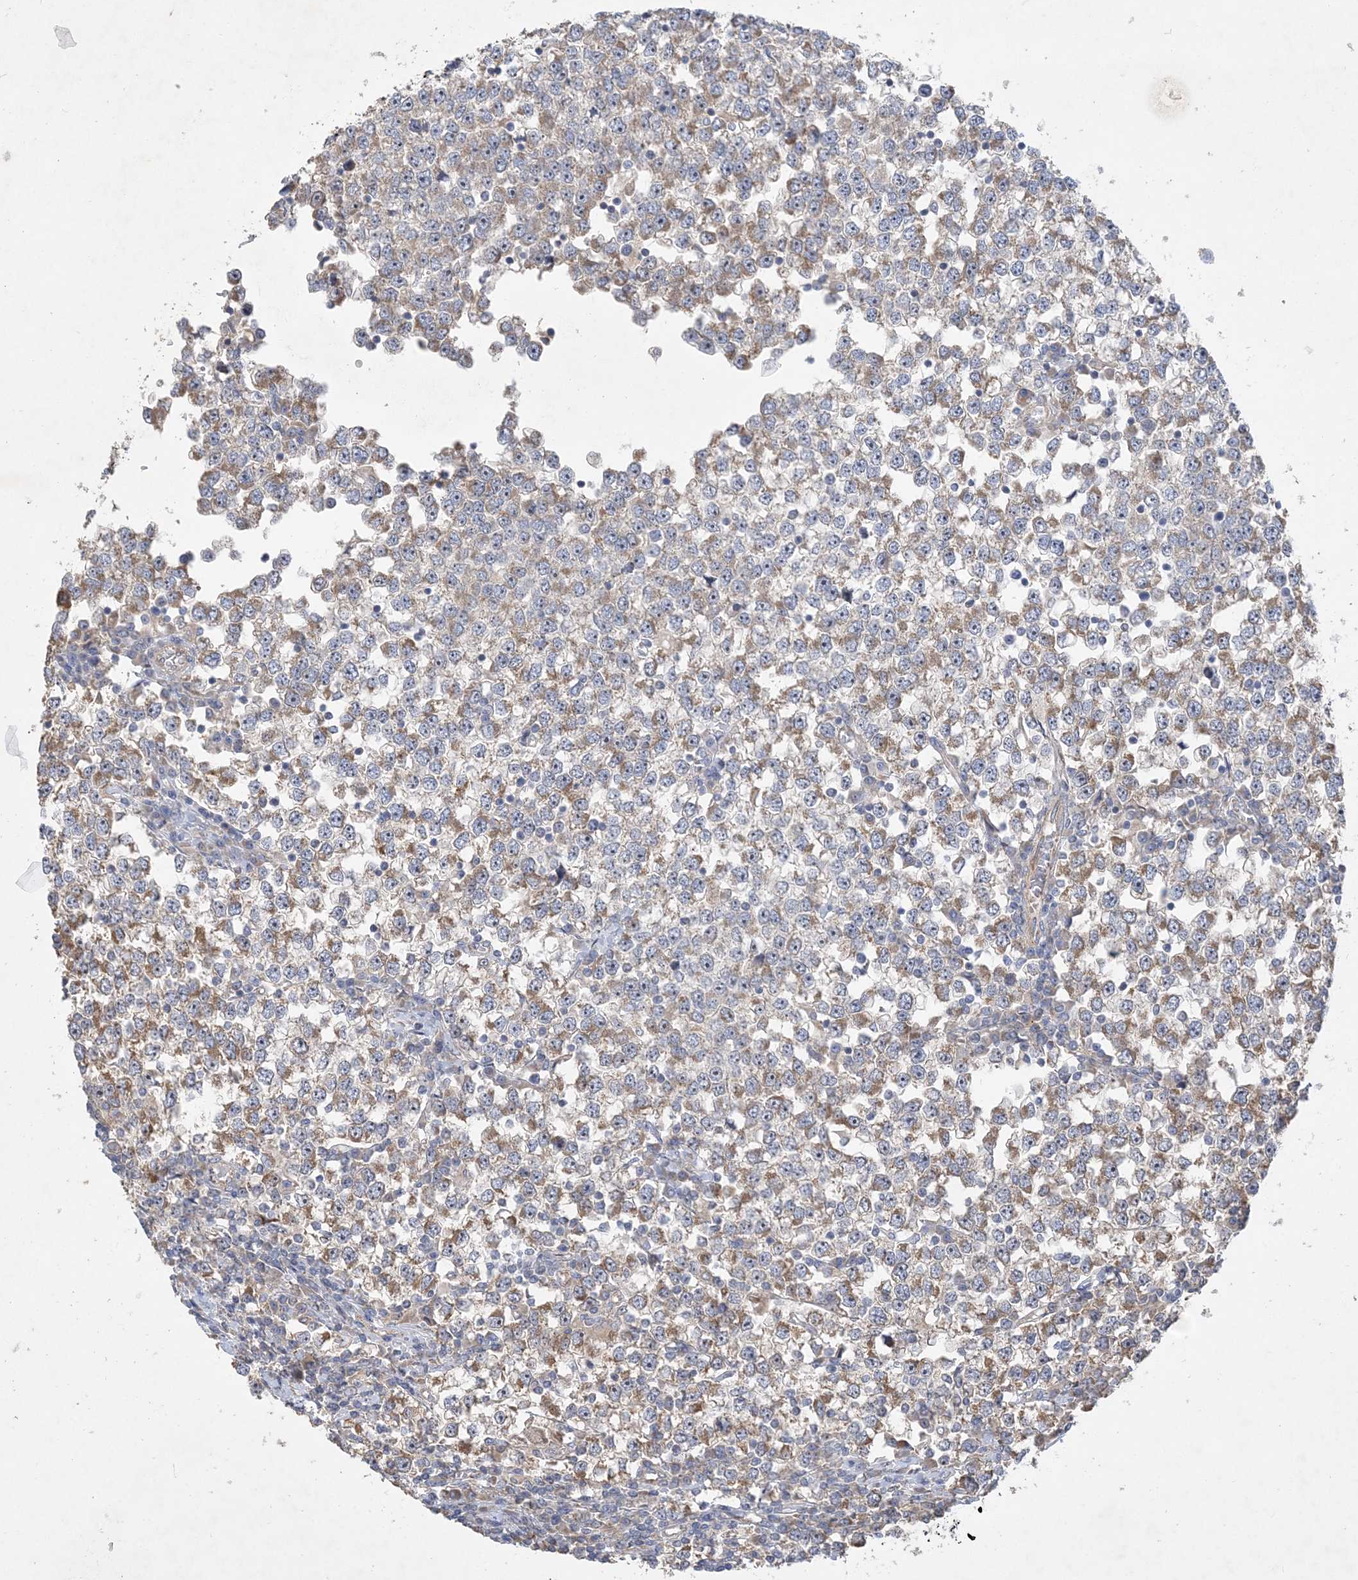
{"staining": {"intensity": "weak", "quantity": ">75%", "location": "cytoplasmic/membranous"}, "tissue": "testis cancer", "cell_type": "Tumor cells", "image_type": "cancer", "snomed": [{"axis": "morphology", "description": "Seminoma, NOS"}, {"axis": "topography", "description": "Testis"}], "caption": "Approximately >75% of tumor cells in human testis seminoma show weak cytoplasmic/membranous protein staining as visualized by brown immunohistochemical staining.", "gene": "FEZ2", "patient": {"sex": "male", "age": 65}}